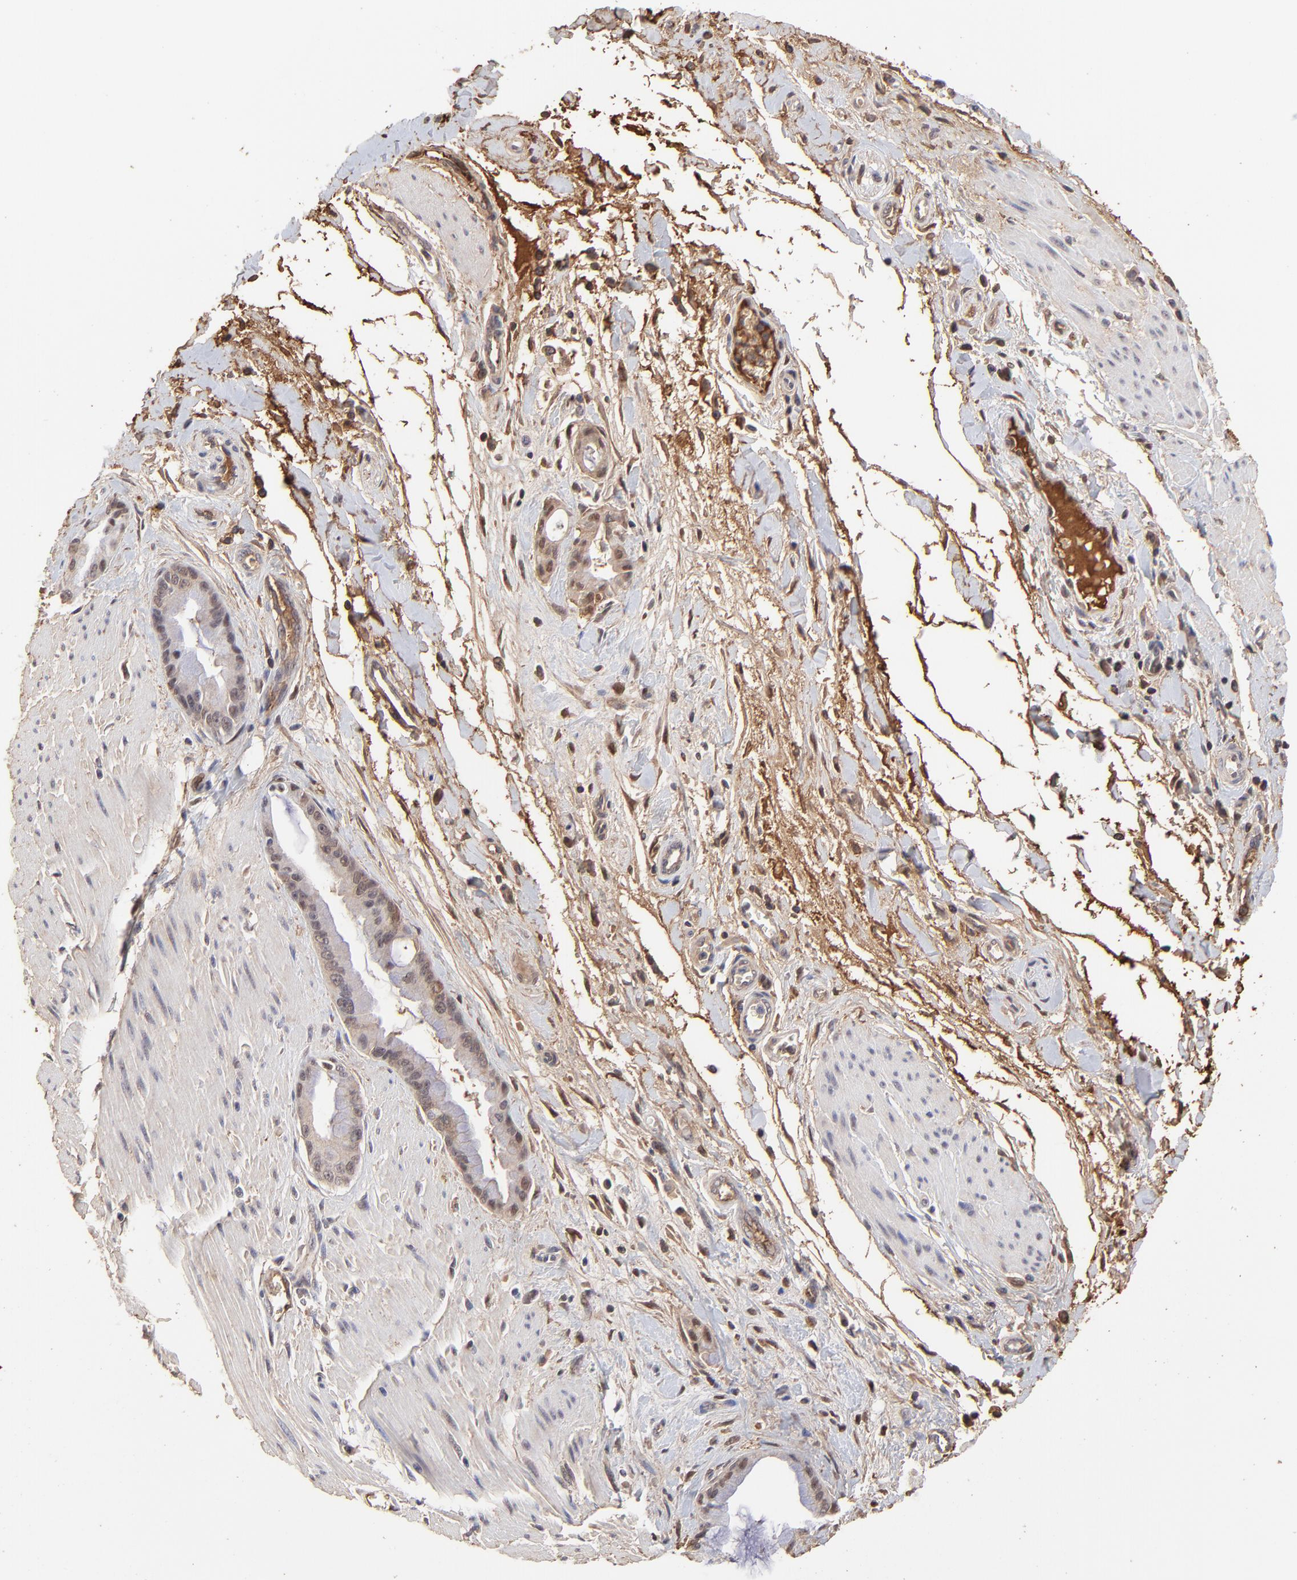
{"staining": {"intensity": "weak", "quantity": "25%-75%", "location": "cytoplasmic/membranous,nuclear"}, "tissue": "pancreatic cancer", "cell_type": "Tumor cells", "image_type": "cancer", "snomed": [{"axis": "morphology", "description": "Adenocarcinoma, NOS"}, {"axis": "topography", "description": "Pancreas"}], "caption": "High-power microscopy captured an IHC micrograph of adenocarcinoma (pancreatic), revealing weak cytoplasmic/membranous and nuclear positivity in approximately 25%-75% of tumor cells.", "gene": "PSMD14", "patient": {"sex": "male", "age": 59}}